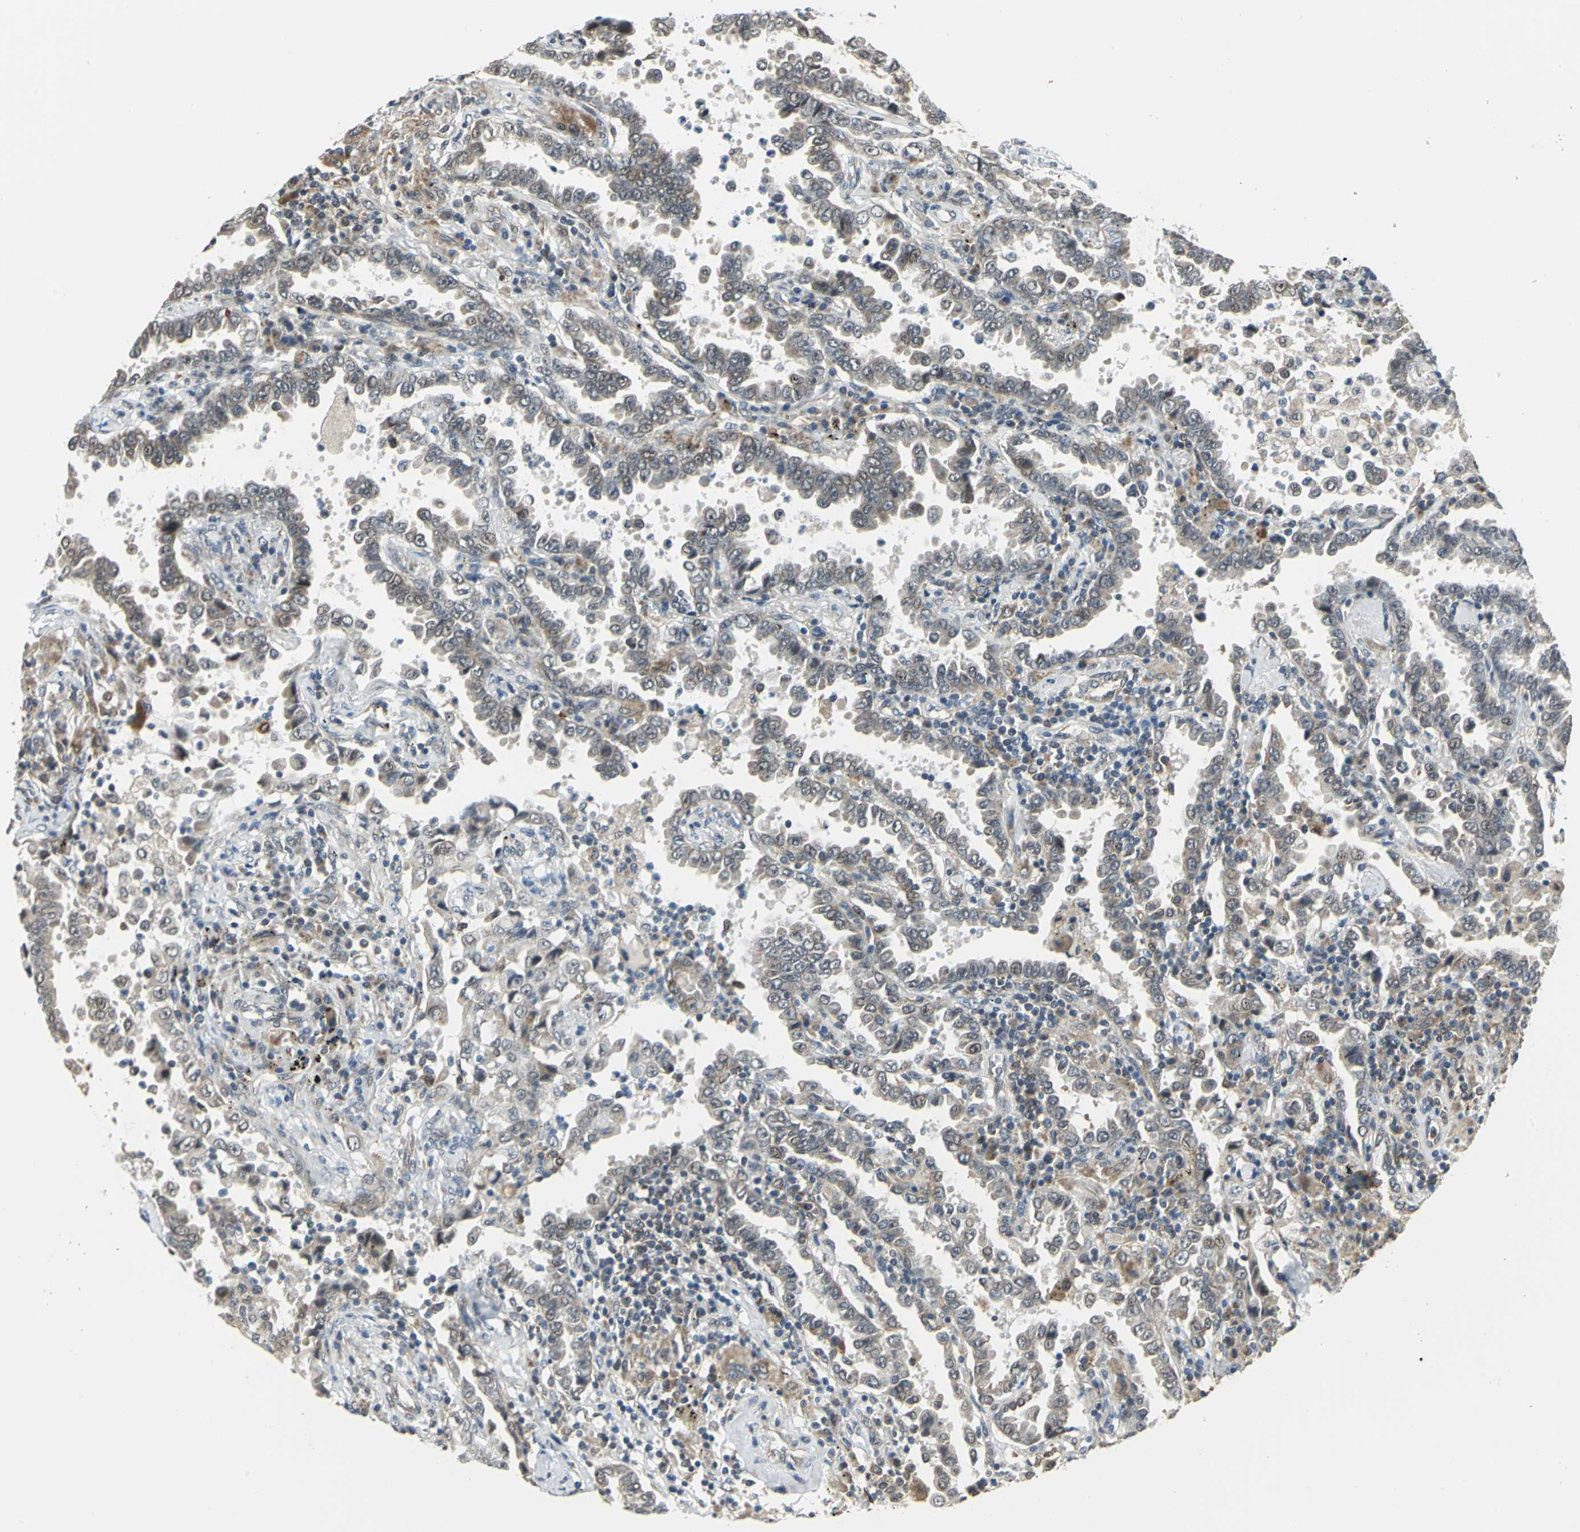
{"staining": {"intensity": "weak", "quantity": "25%-75%", "location": "cytoplasmic/membranous"}, "tissue": "lung cancer", "cell_type": "Tumor cells", "image_type": "cancer", "snomed": [{"axis": "morphology", "description": "Normal tissue, NOS"}, {"axis": "morphology", "description": "Inflammation, NOS"}, {"axis": "morphology", "description": "Adenocarcinoma, NOS"}, {"axis": "topography", "description": "Lung"}], "caption": "Immunohistochemistry (IHC) image of lung cancer (adenocarcinoma) stained for a protein (brown), which displays low levels of weak cytoplasmic/membranous staining in approximately 25%-75% of tumor cells.", "gene": "PLAGL2", "patient": {"sex": "female", "age": 64}}